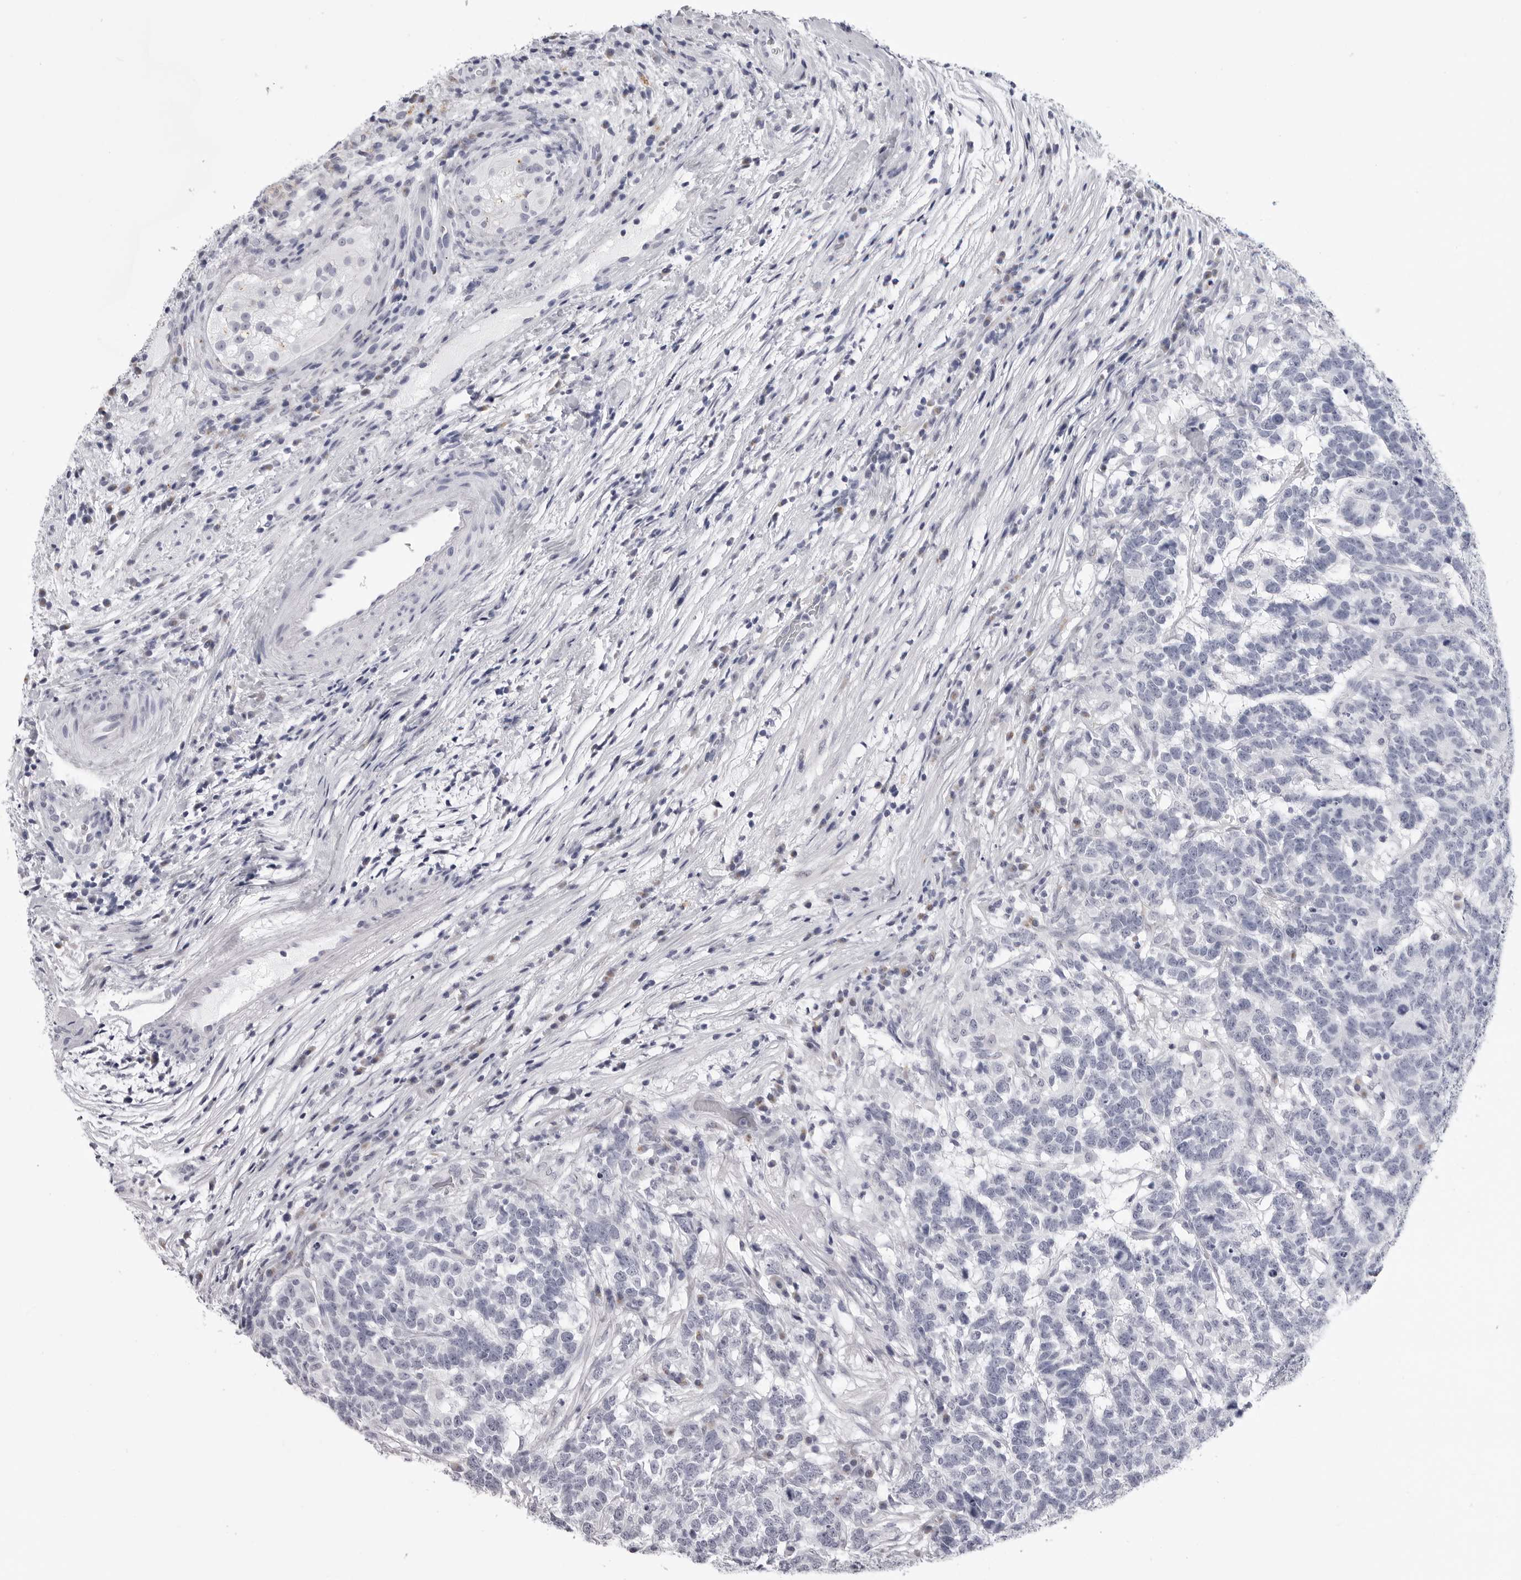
{"staining": {"intensity": "negative", "quantity": "none", "location": "none"}, "tissue": "testis cancer", "cell_type": "Tumor cells", "image_type": "cancer", "snomed": [{"axis": "morphology", "description": "Carcinoma, Embryonal, NOS"}, {"axis": "topography", "description": "Testis"}], "caption": "DAB immunohistochemical staining of human testis cancer (embryonal carcinoma) displays no significant expression in tumor cells. Nuclei are stained in blue.", "gene": "LGALS4", "patient": {"sex": "male", "age": 26}}